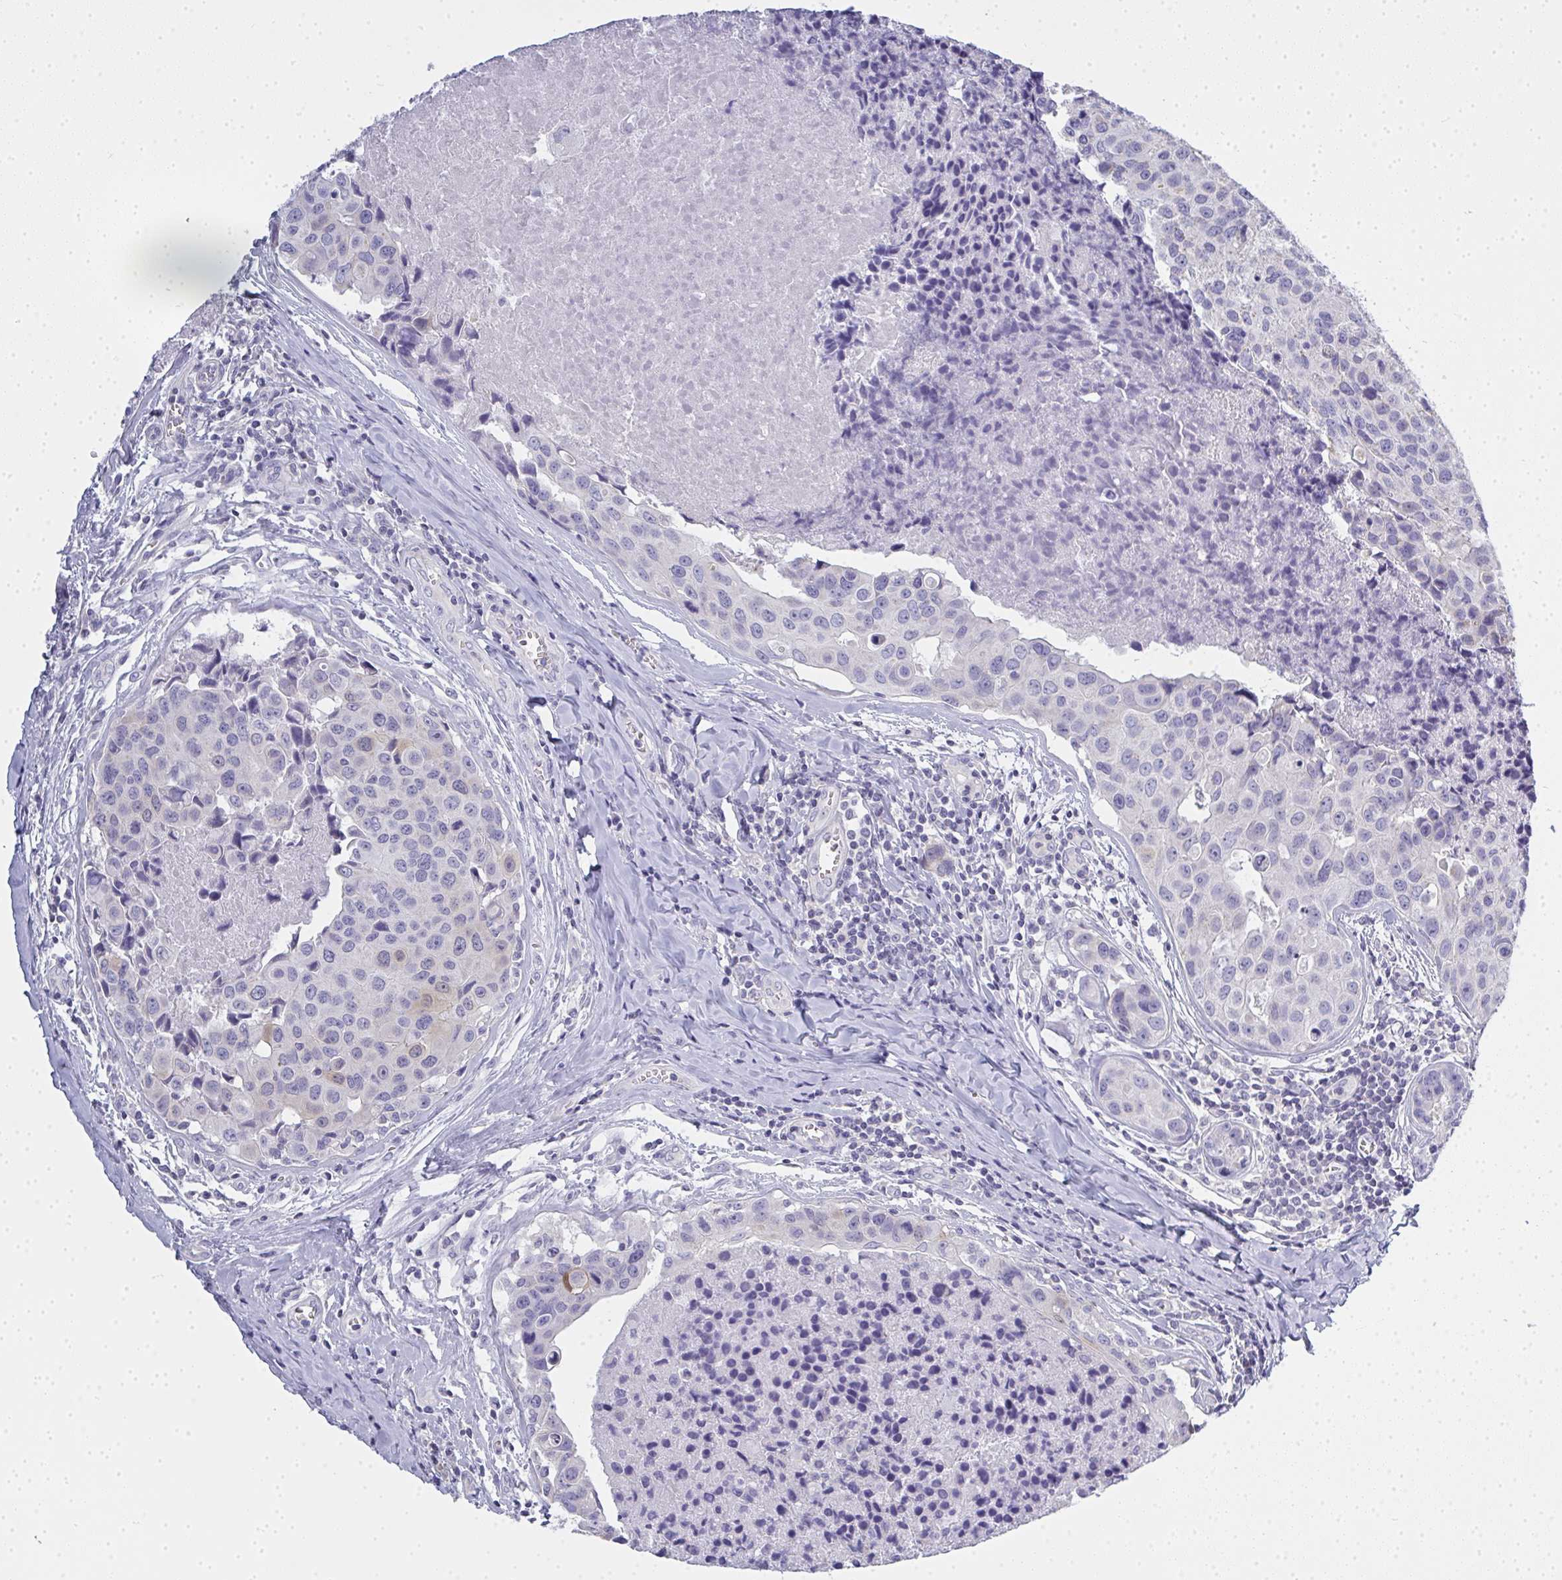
{"staining": {"intensity": "negative", "quantity": "none", "location": "none"}, "tissue": "breast cancer", "cell_type": "Tumor cells", "image_type": "cancer", "snomed": [{"axis": "morphology", "description": "Duct carcinoma"}, {"axis": "topography", "description": "Breast"}], "caption": "Breast intraductal carcinoma was stained to show a protein in brown. There is no significant expression in tumor cells. (DAB (3,3'-diaminobenzidine) immunohistochemistry with hematoxylin counter stain).", "gene": "GSDMB", "patient": {"sex": "female", "age": 24}}